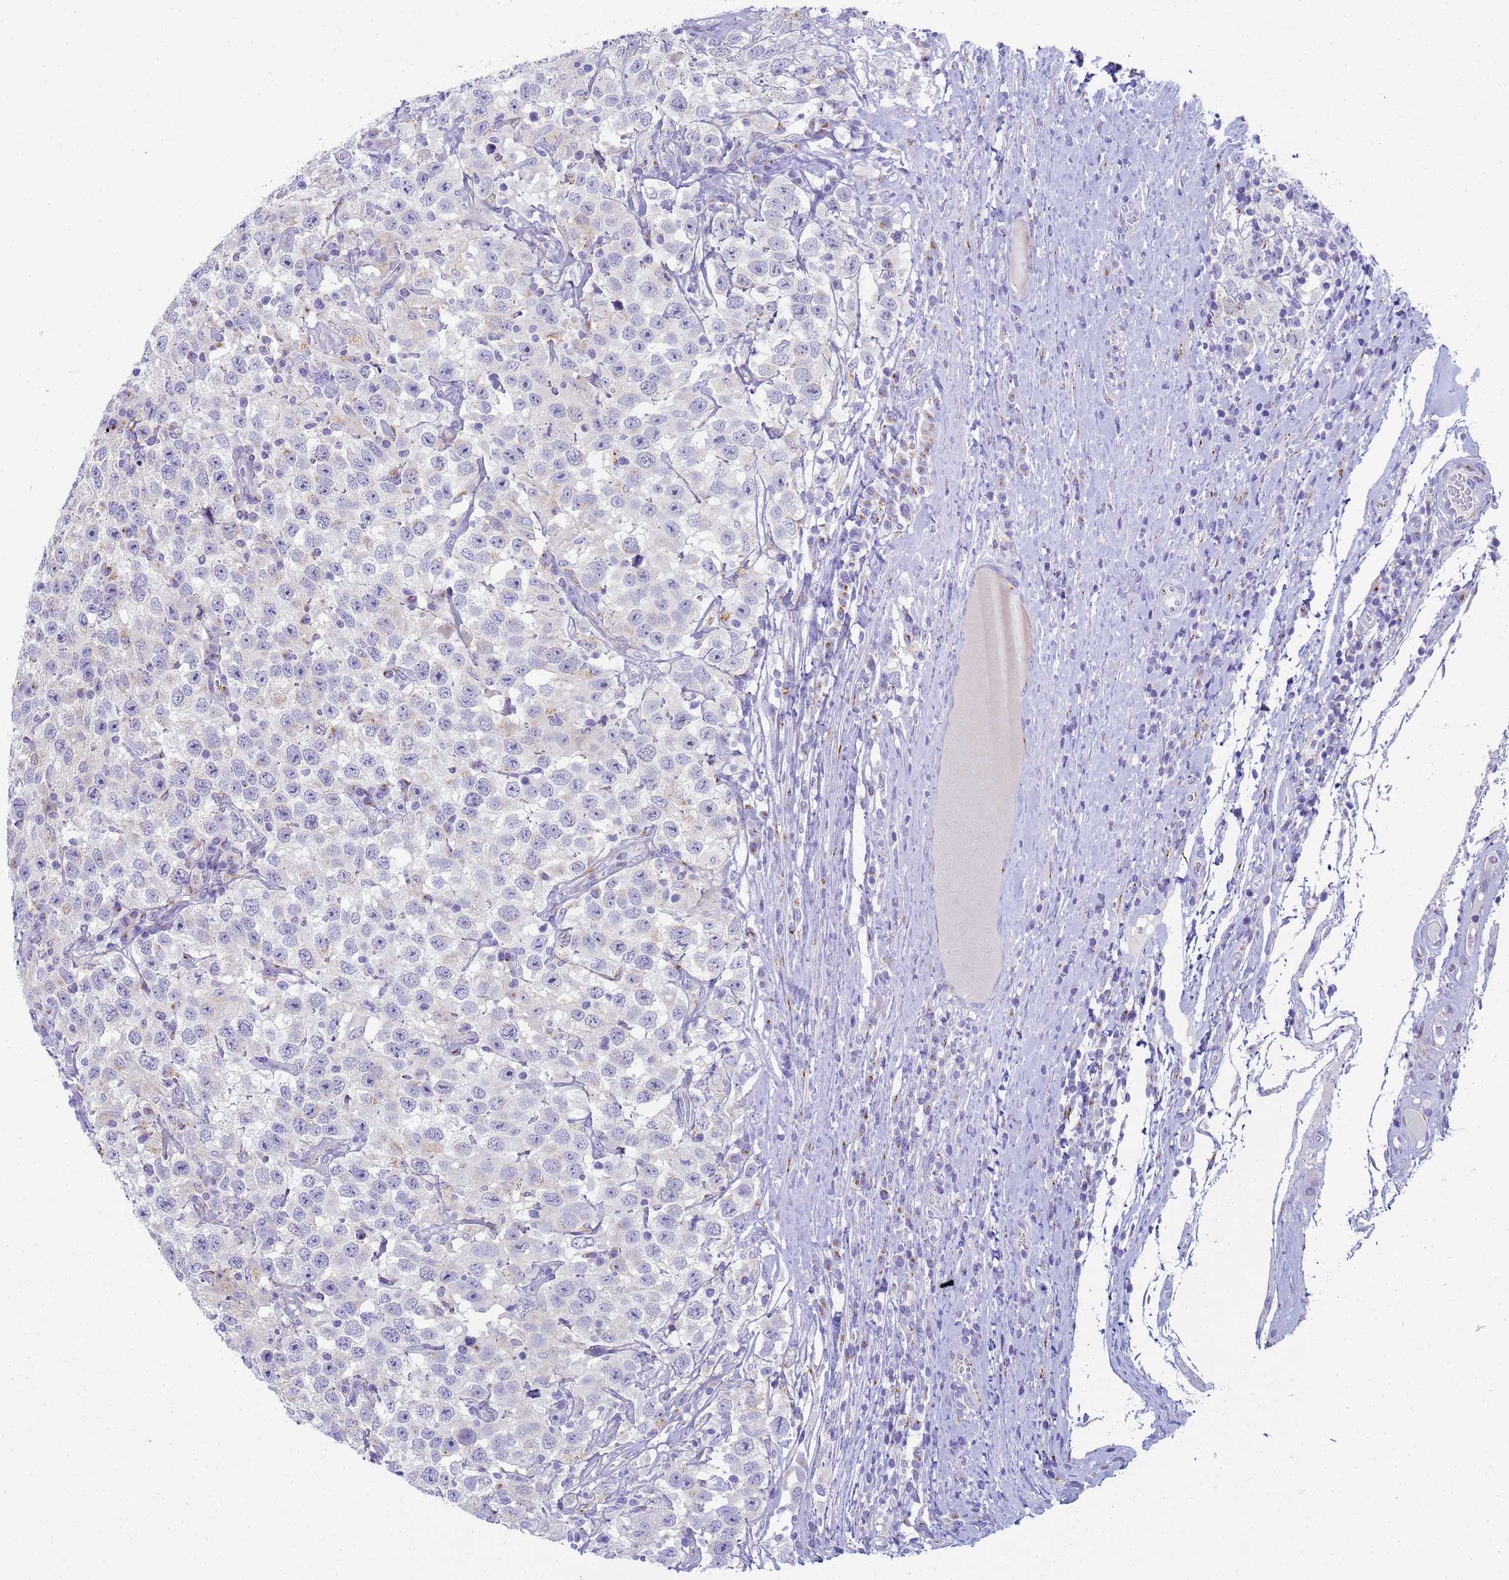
{"staining": {"intensity": "negative", "quantity": "none", "location": "none"}, "tissue": "testis cancer", "cell_type": "Tumor cells", "image_type": "cancer", "snomed": [{"axis": "morphology", "description": "Seminoma, NOS"}, {"axis": "topography", "description": "Testis"}], "caption": "Immunohistochemistry of human testis cancer demonstrates no positivity in tumor cells.", "gene": "CR1", "patient": {"sex": "male", "age": 41}}